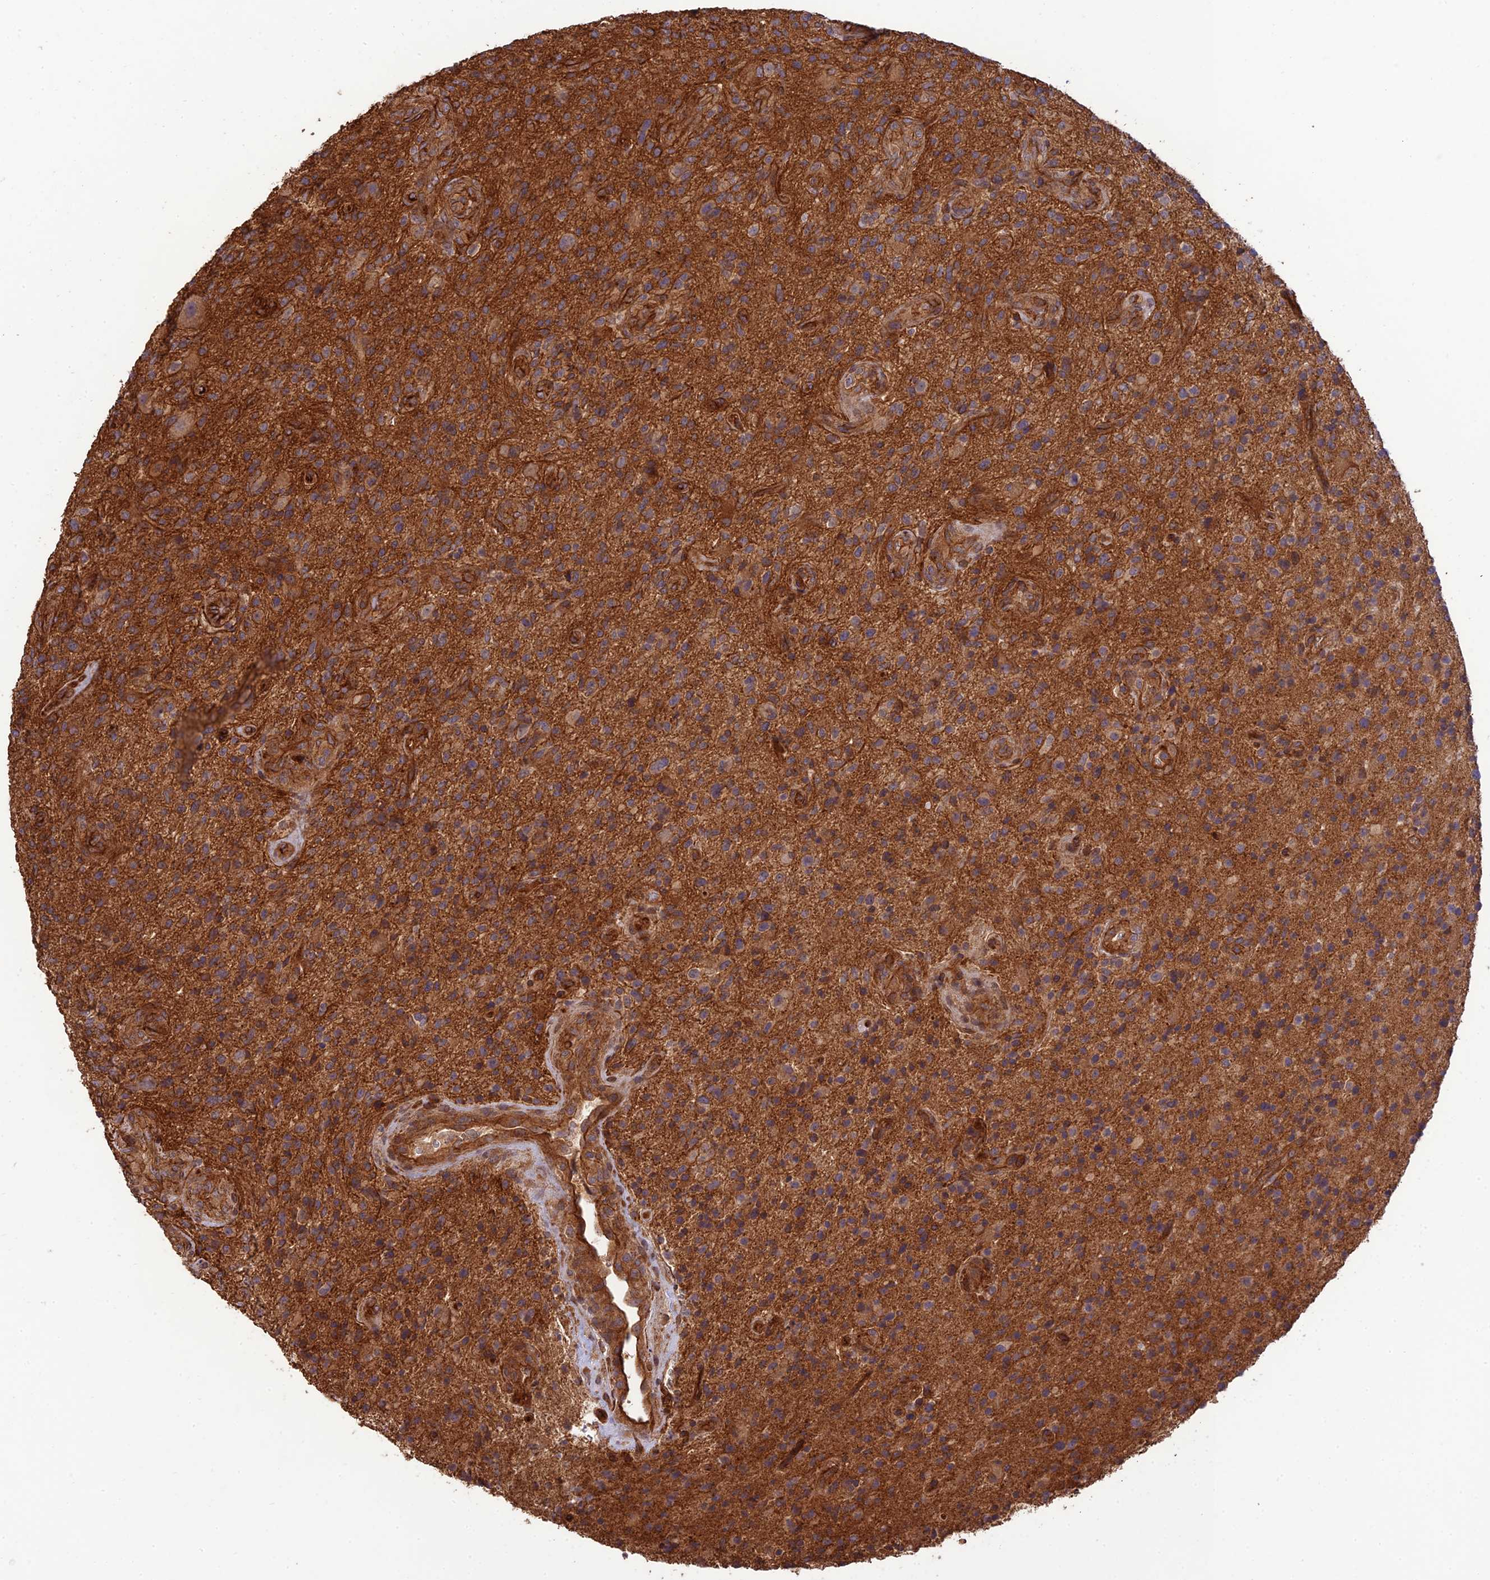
{"staining": {"intensity": "moderate", "quantity": "25%-75%", "location": "cytoplasmic/membranous"}, "tissue": "glioma", "cell_type": "Tumor cells", "image_type": "cancer", "snomed": [{"axis": "morphology", "description": "Glioma, malignant, High grade"}, {"axis": "topography", "description": "Brain"}], "caption": "Protein staining of glioma tissue reveals moderate cytoplasmic/membranous positivity in about 25%-75% of tumor cells. (DAB (3,3'-diaminobenzidine) IHC with brightfield microscopy, high magnification).", "gene": "HOMER2", "patient": {"sex": "male", "age": 47}}